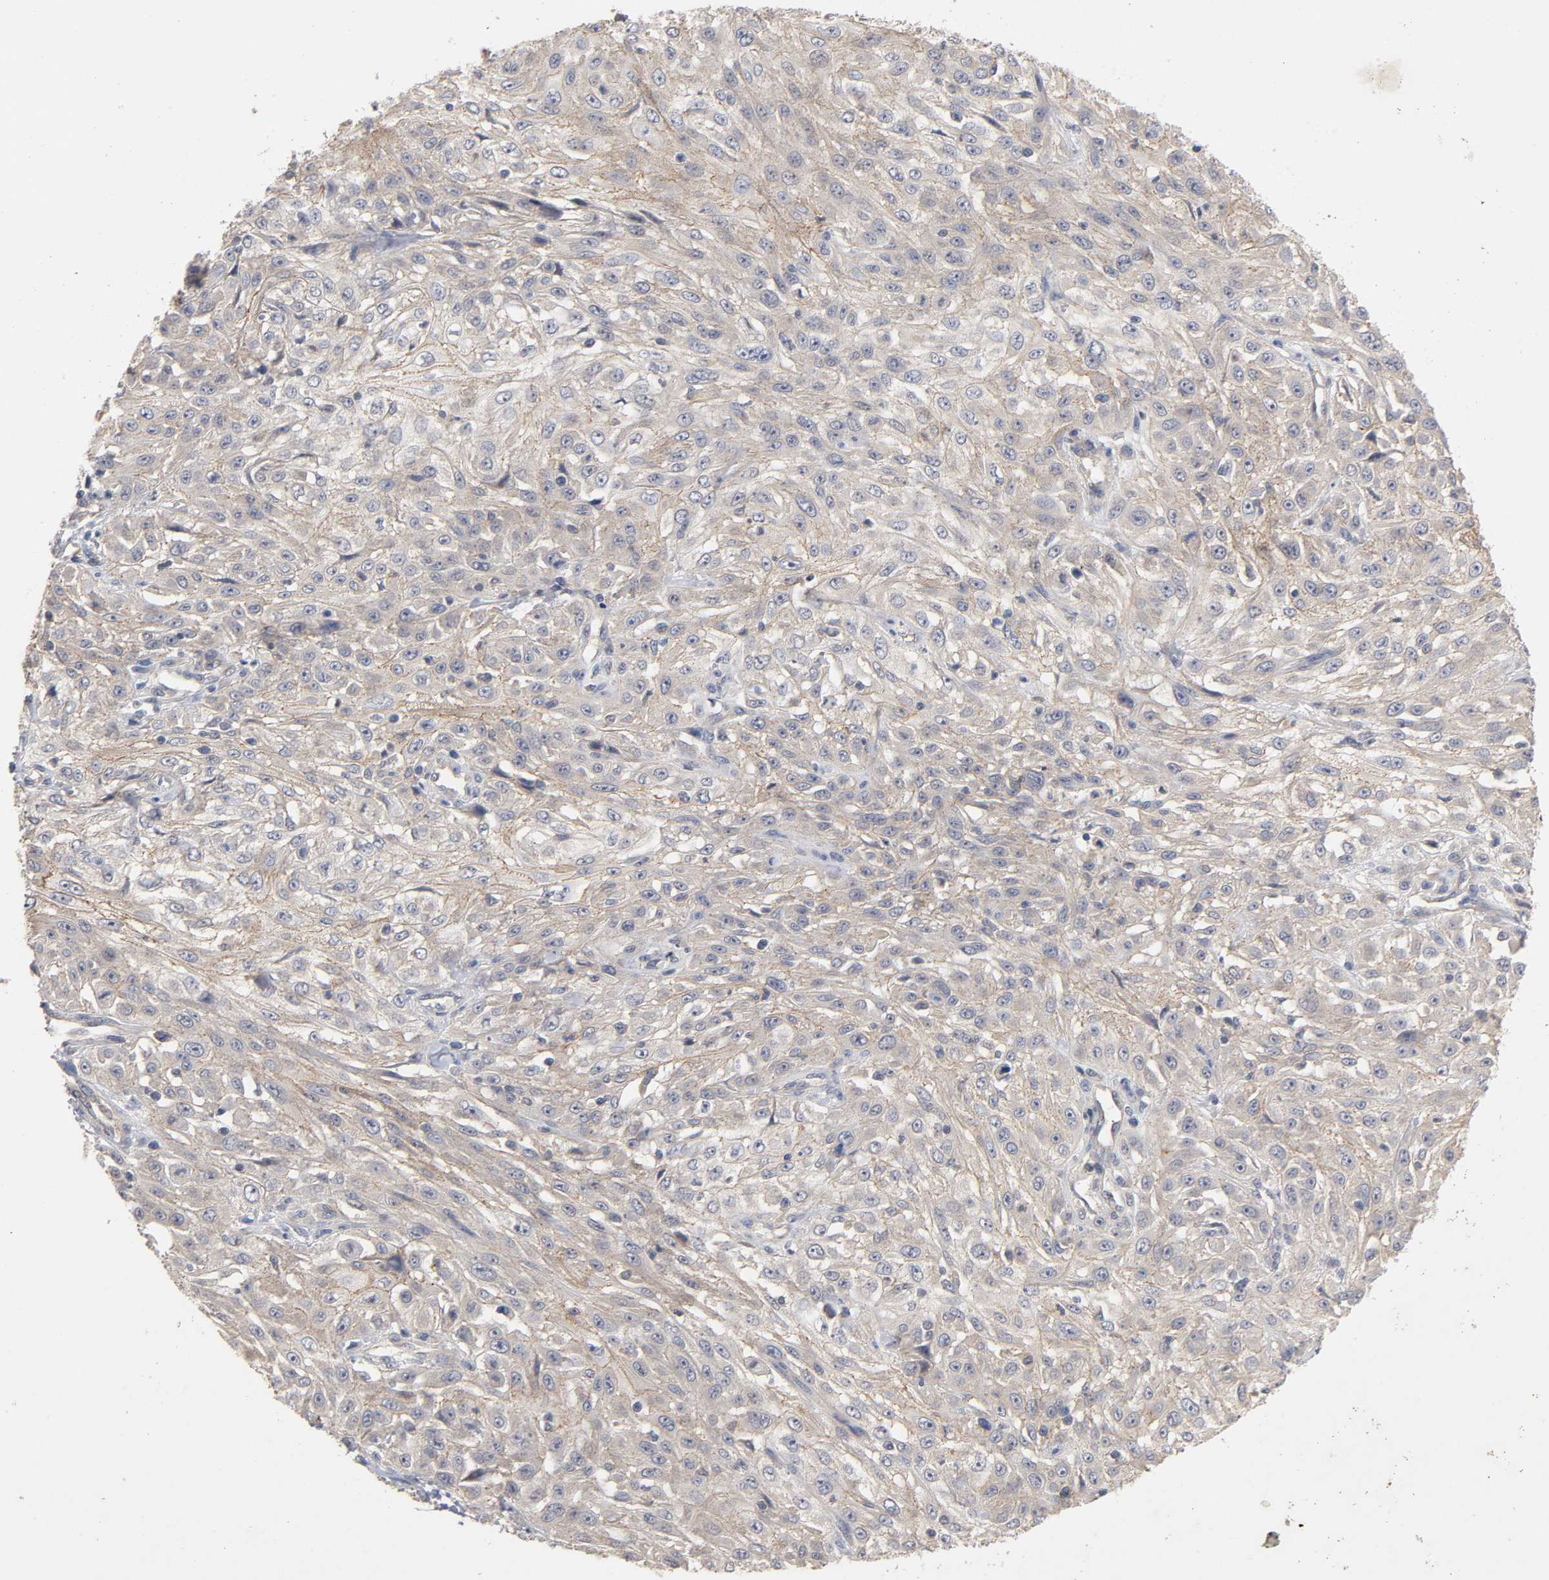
{"staining": {"intensity": "weak", "quantity": ">75%", "location": "cytoplasmic/membranous"}, "tissue": "skin cancer", "cell_type": "Tumor cells", "image_type": "cancer", "snomed": [{"axis": "morphology", "description": "Squamous cell carcinoma, NOS"}, {"axis": "topography", "description": "Skin"}], "caption": "Approximately >75% of tumor cells in skin cancer demonstrate weak cytoplasmic/membranous protein expression as visualized by brown immunohistochemical staining.", "gene": "PDZD11", "patient": {"sex": "male", "age": 75}}